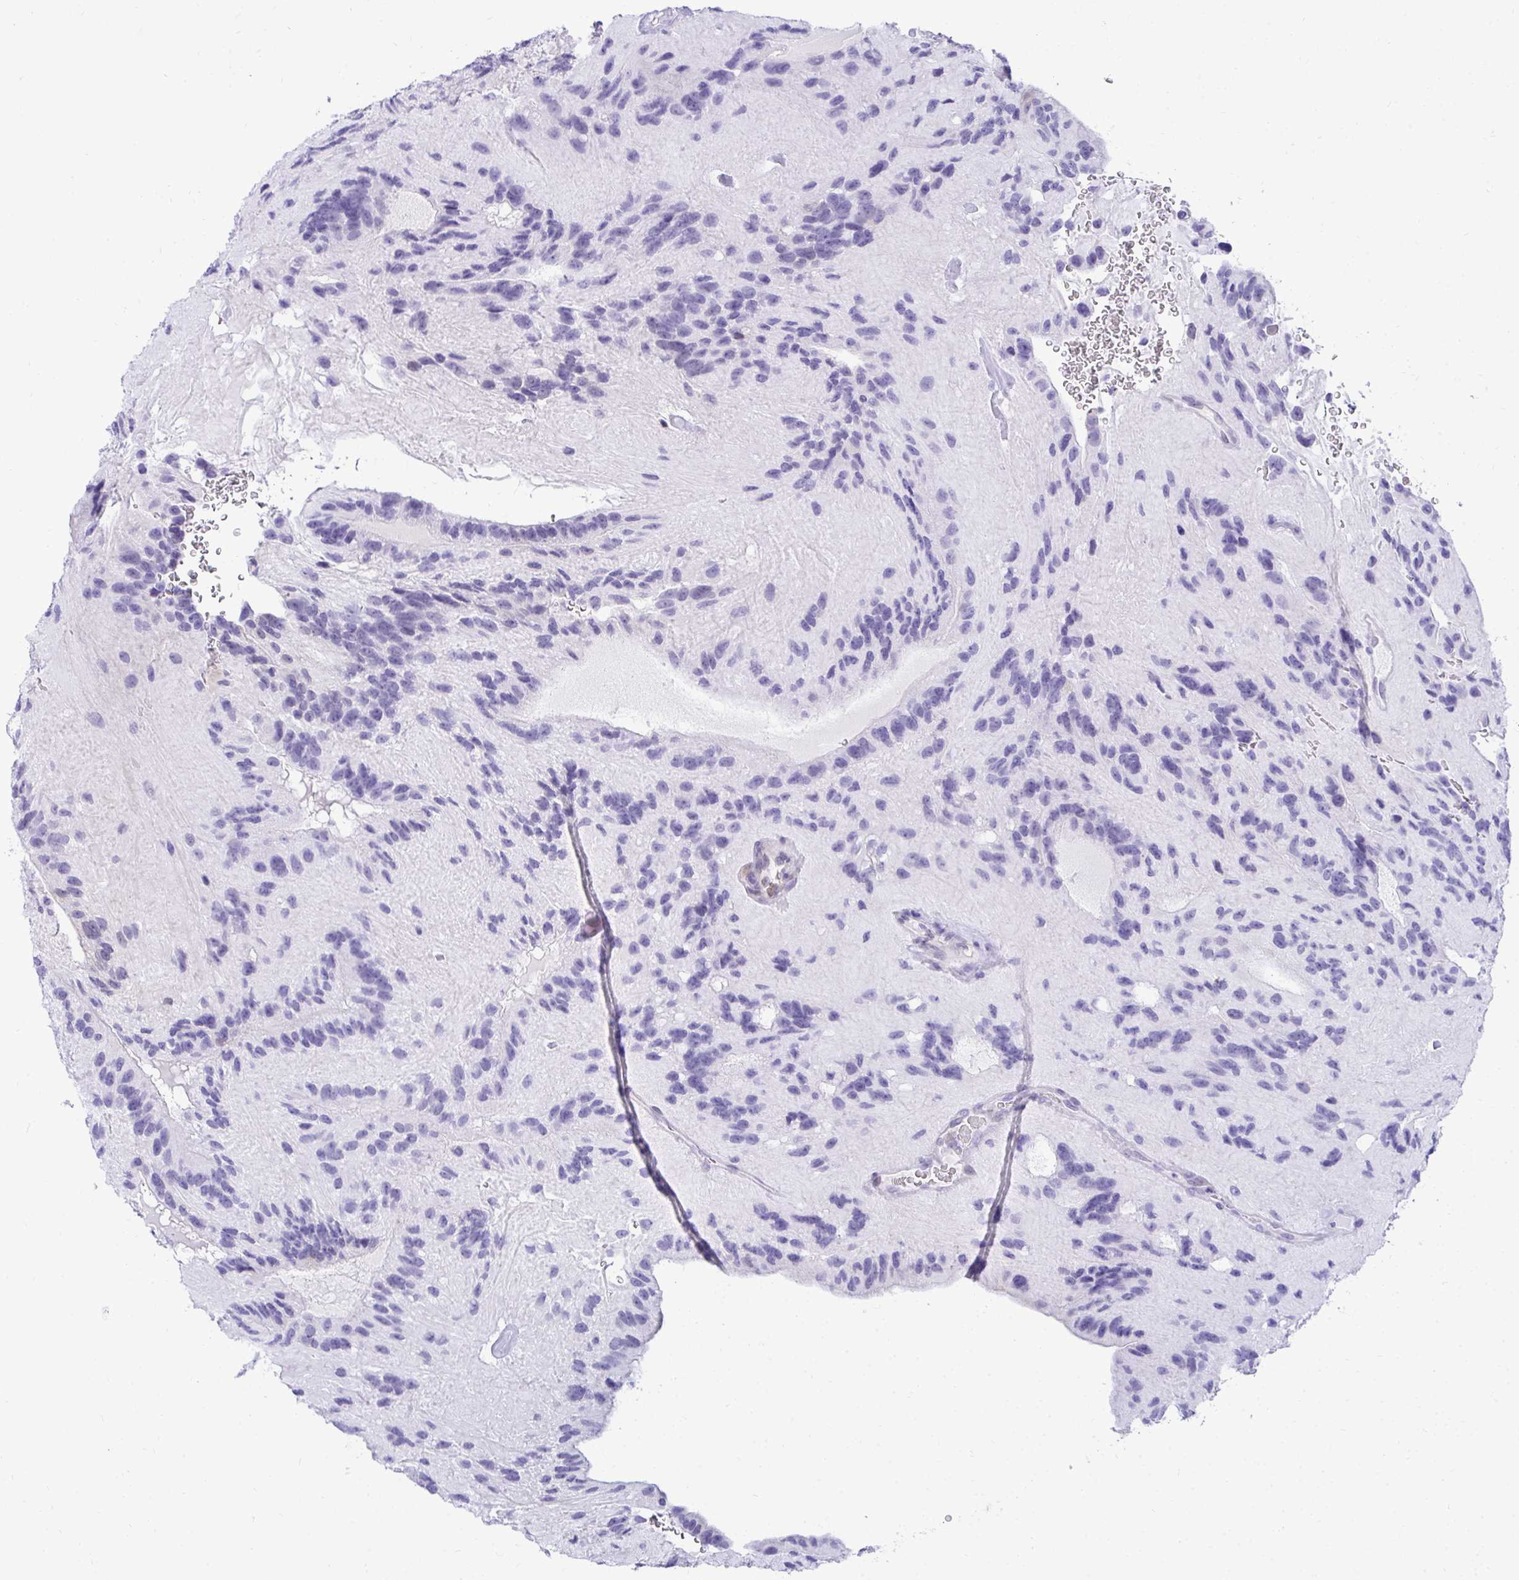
{"staining": {"intensity": "negative", "quantity": "none", "location": "none"}, "tissue": "glioma", "cell_type": "Tumor cells", "image_type": "cancer", "snomed": [{"axis": "morphology", "description": "Glioma, malignant, Low grade"}, {"axis": "topography", "description": "Brain"}], "caption": "There is no significant expression in tumor cells of malignant low-grade glioma.", "gene": "PGM2L1", "patient": {"sex": "male", "age": 31}}